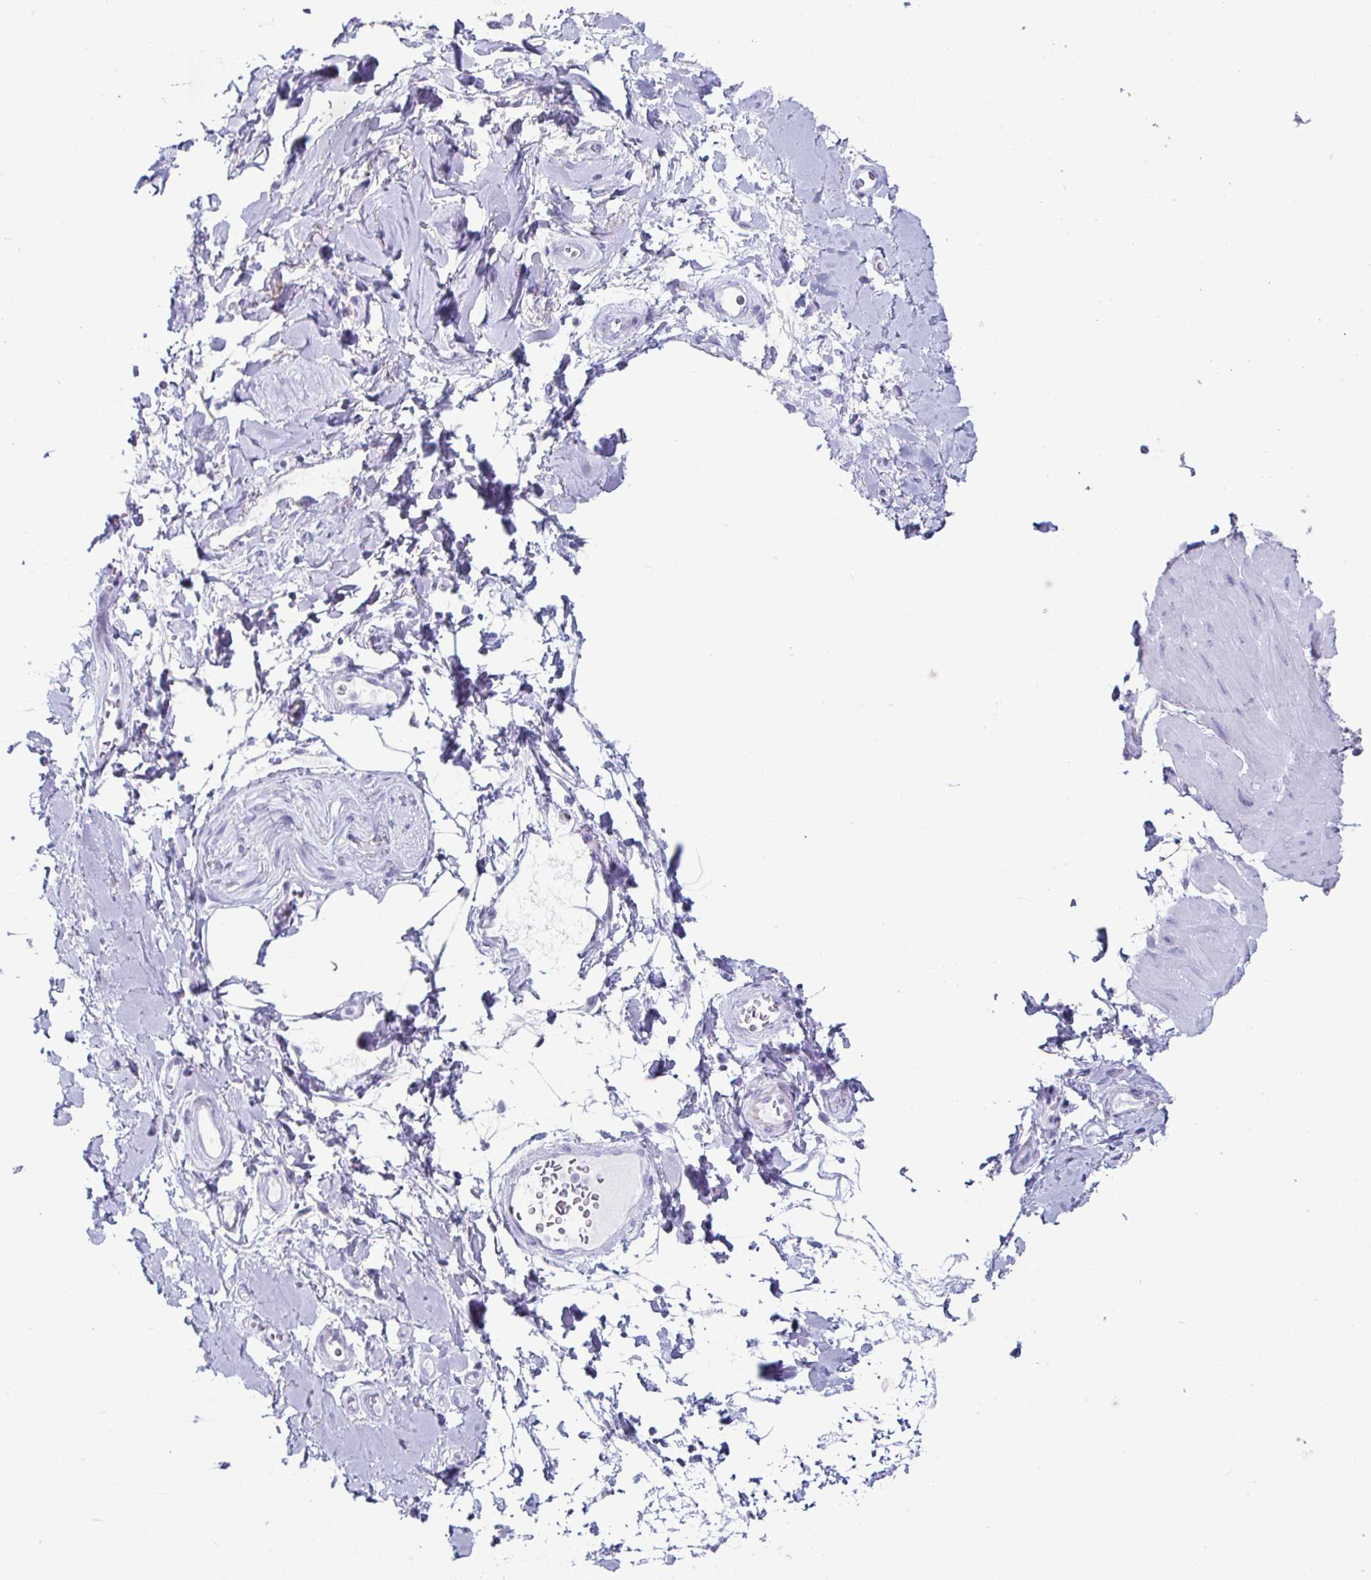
{"staining": {"intensity": "negative", "quantity": "none", "location": "none"}, "tissue": "adipose tissue", "cell_type": "Adipocytes", "image_type": "normal", "snomed": [{"axis": "morphology", "description": "Normal tissue, NOS"}, {"axis": "topography", "description": "Urinary bladder"}, {"axis": "topography", "description": "Peripheral nerve tissue"}], "caption": "IHC image of benign adipose tissue: adipose tissue stained with DAB (3,3'-diaminobenzidine) reveals no significant protein expression in adipocytes.", "gene": "CREG2", "patient": {"sex": "female", "age": 60}}